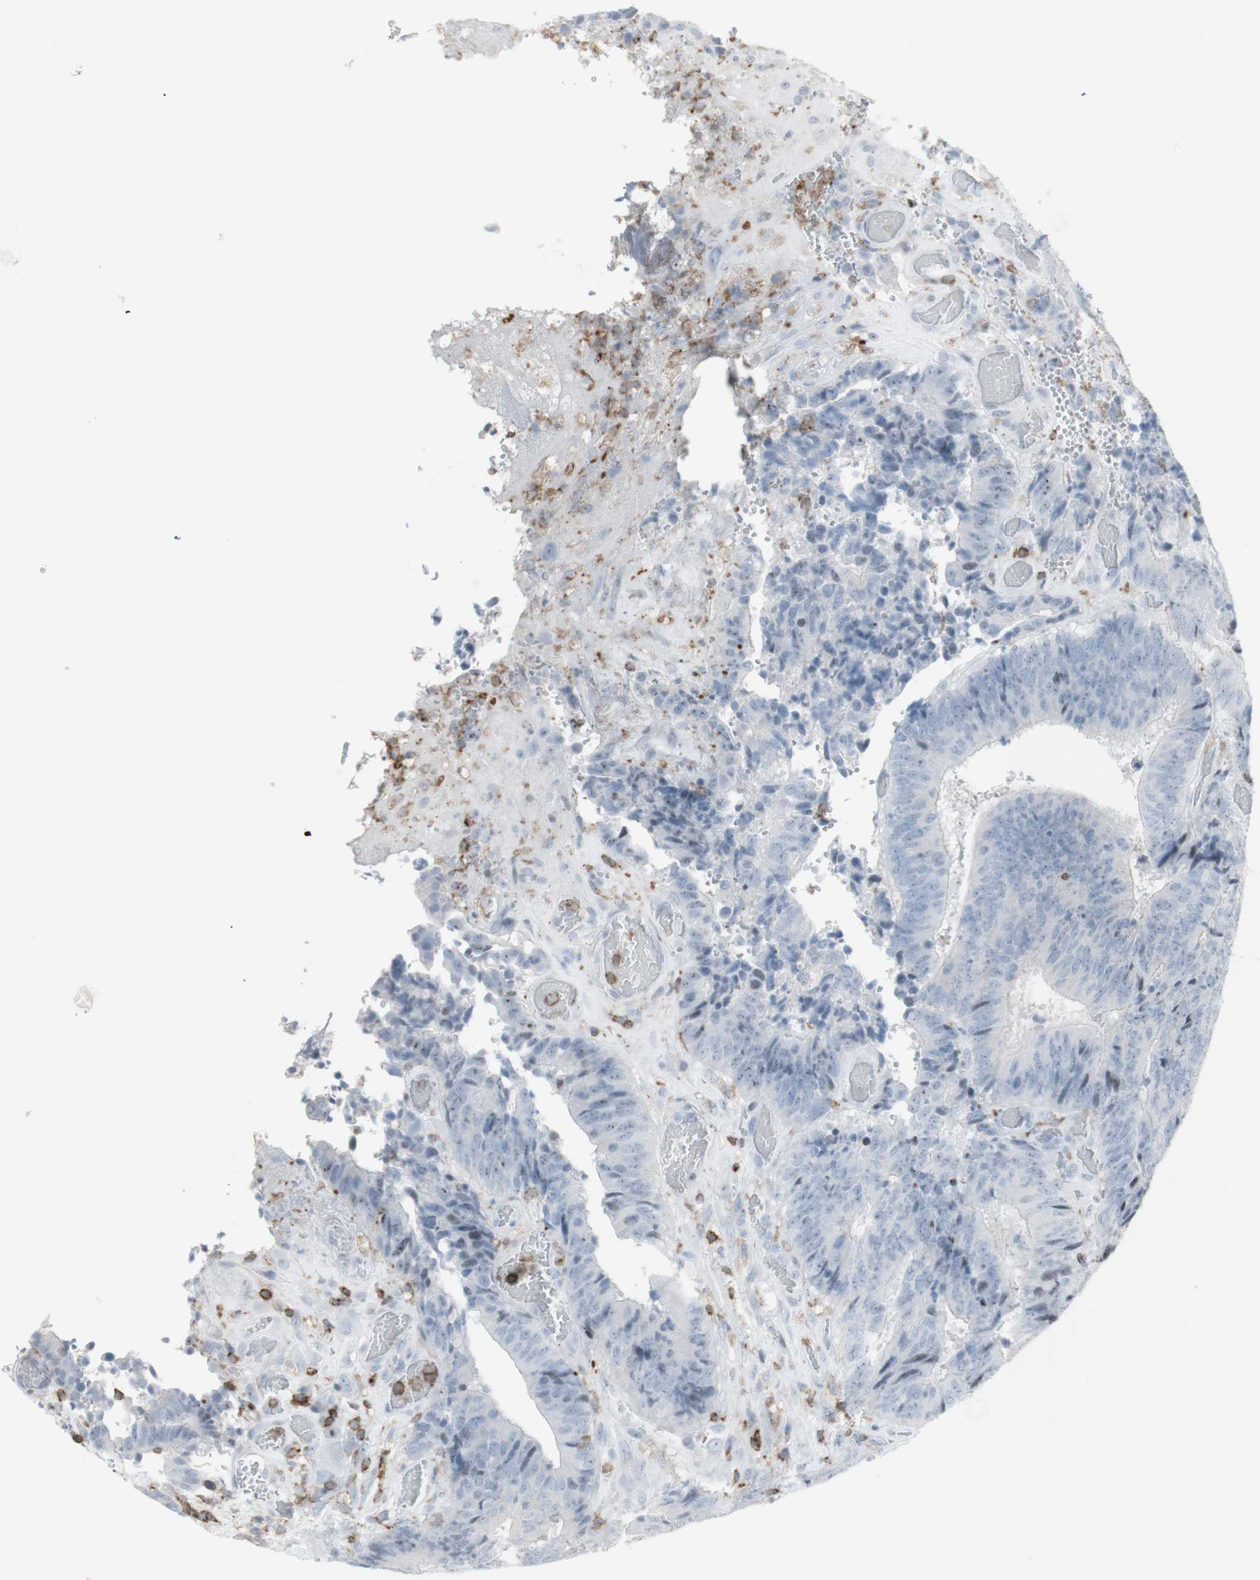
{"staining": {"intensity": "negative", "quantity": "none", "location": "none"}, "tissue": "colorectal cancer", "cell_type": "Tumor cells", "image_type": "cancer", "snomed": [{"axis": "morphology", "description": "Adenocarcinoma, NOS"}, {"axis": "topography", "description": "Rectum"}], "caption": "The micrograph exhibits no significant expression in tumor cells of adenocarcinoma (colorectal).", "gene": "NRG1", "patient": {"sex": "male", "age": 72}}